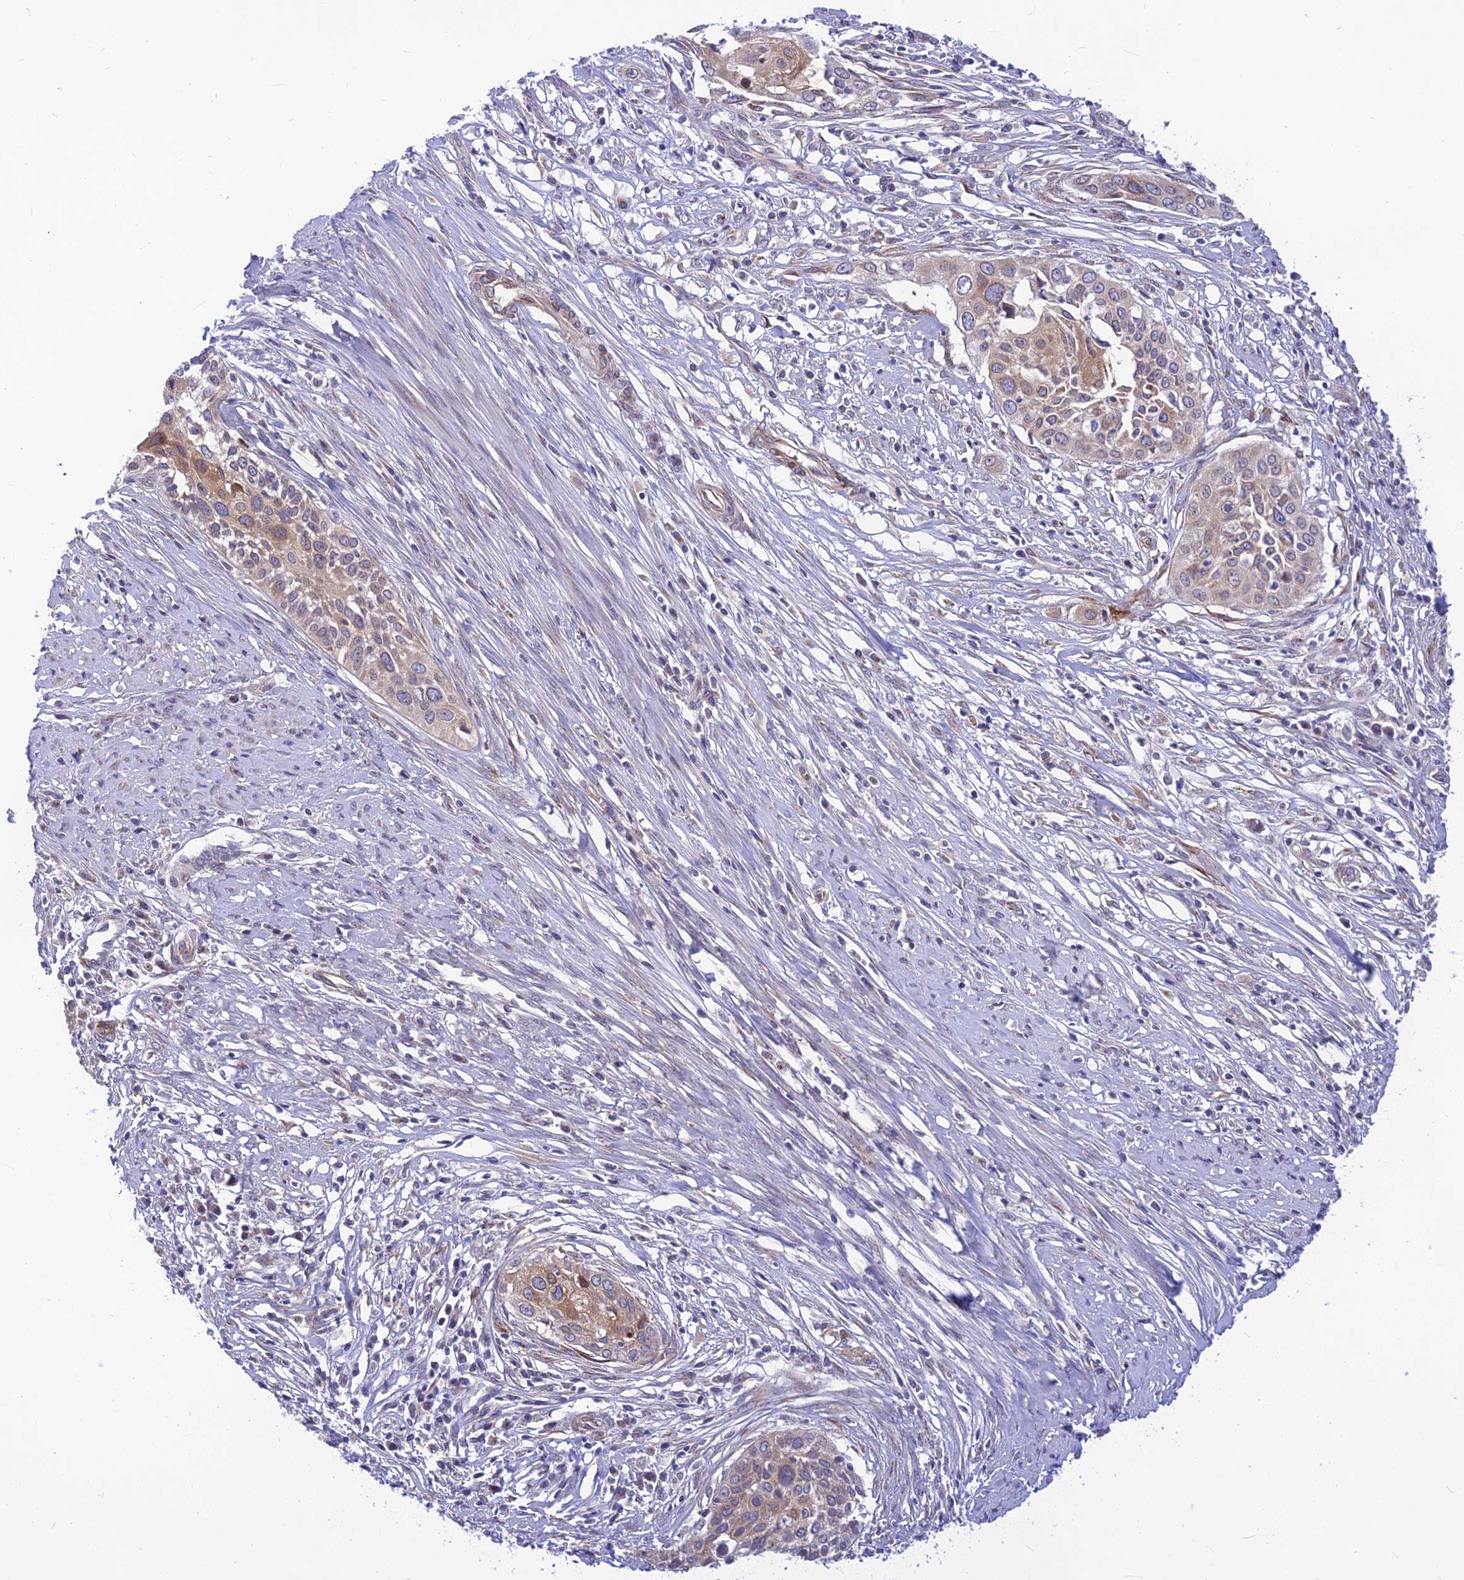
{"staining": {"intensity": "moderate", "quantity": "<25%", "location": "cytoplasmic/membranous"}, "tissue": "cervical cancer", "cell_type": "Tumor cells", "image_type": "cancer", "snomed": [{"axis": "morphology", "description": "Squamous cell carcinoma, NOS"}, {"axis": "topography", "description": "Cervix"}], "caption": "High-power microscopy captured an immunohistochemistry histopathology image of cervical cancer (squamous cell carcinoma), revealing moderate cytoplasmic/membranous positivity in approximately <25% of tumor cells.", "gene": "PTCD2", "patient": {"sex": "female", "age": 34}}